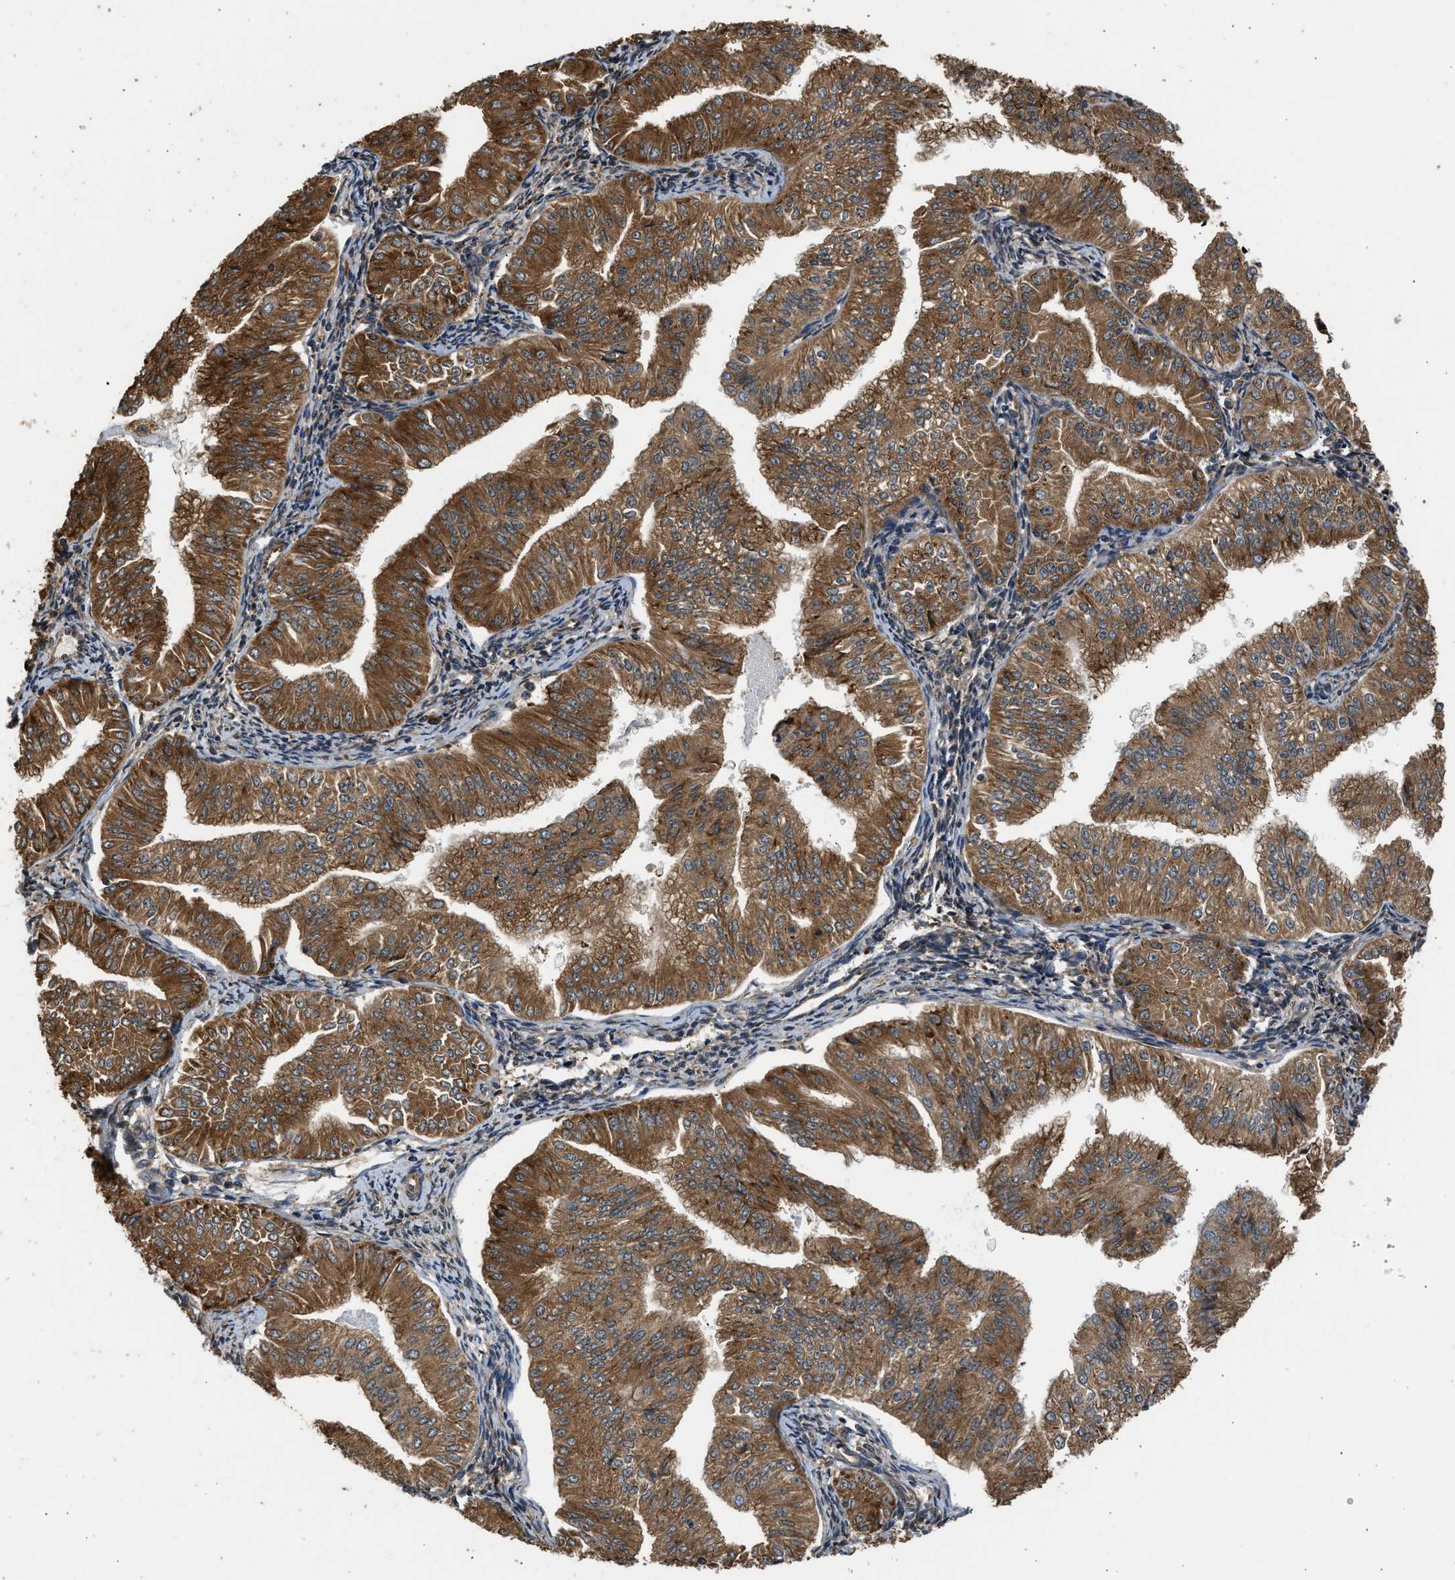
{"staining": {"intensity": "strong", "quantity": ">75%", "location": "cytoplasmic/membranous"}, "tissue": "endometrial cancer", "cell_type": "Tumor cells", "image_type": "cancer", "snomed": [{"axis": "morphology", "description": "Normal tissue, NOS"}, {"axis": "morphology", "description": "Adenocarcinoma, NOS"}, {"axis": "topography", "description": "Endometrium"}], "caption": "Endometrial cancer stained with DAB immunohistochemistry (IHC) reveals high levels of strong cytoplasmic/membranous positivity in approximately >75% of tumor cells.", "gene": "SLC36A4", "patient": {"sex": "female", "age": 53}}